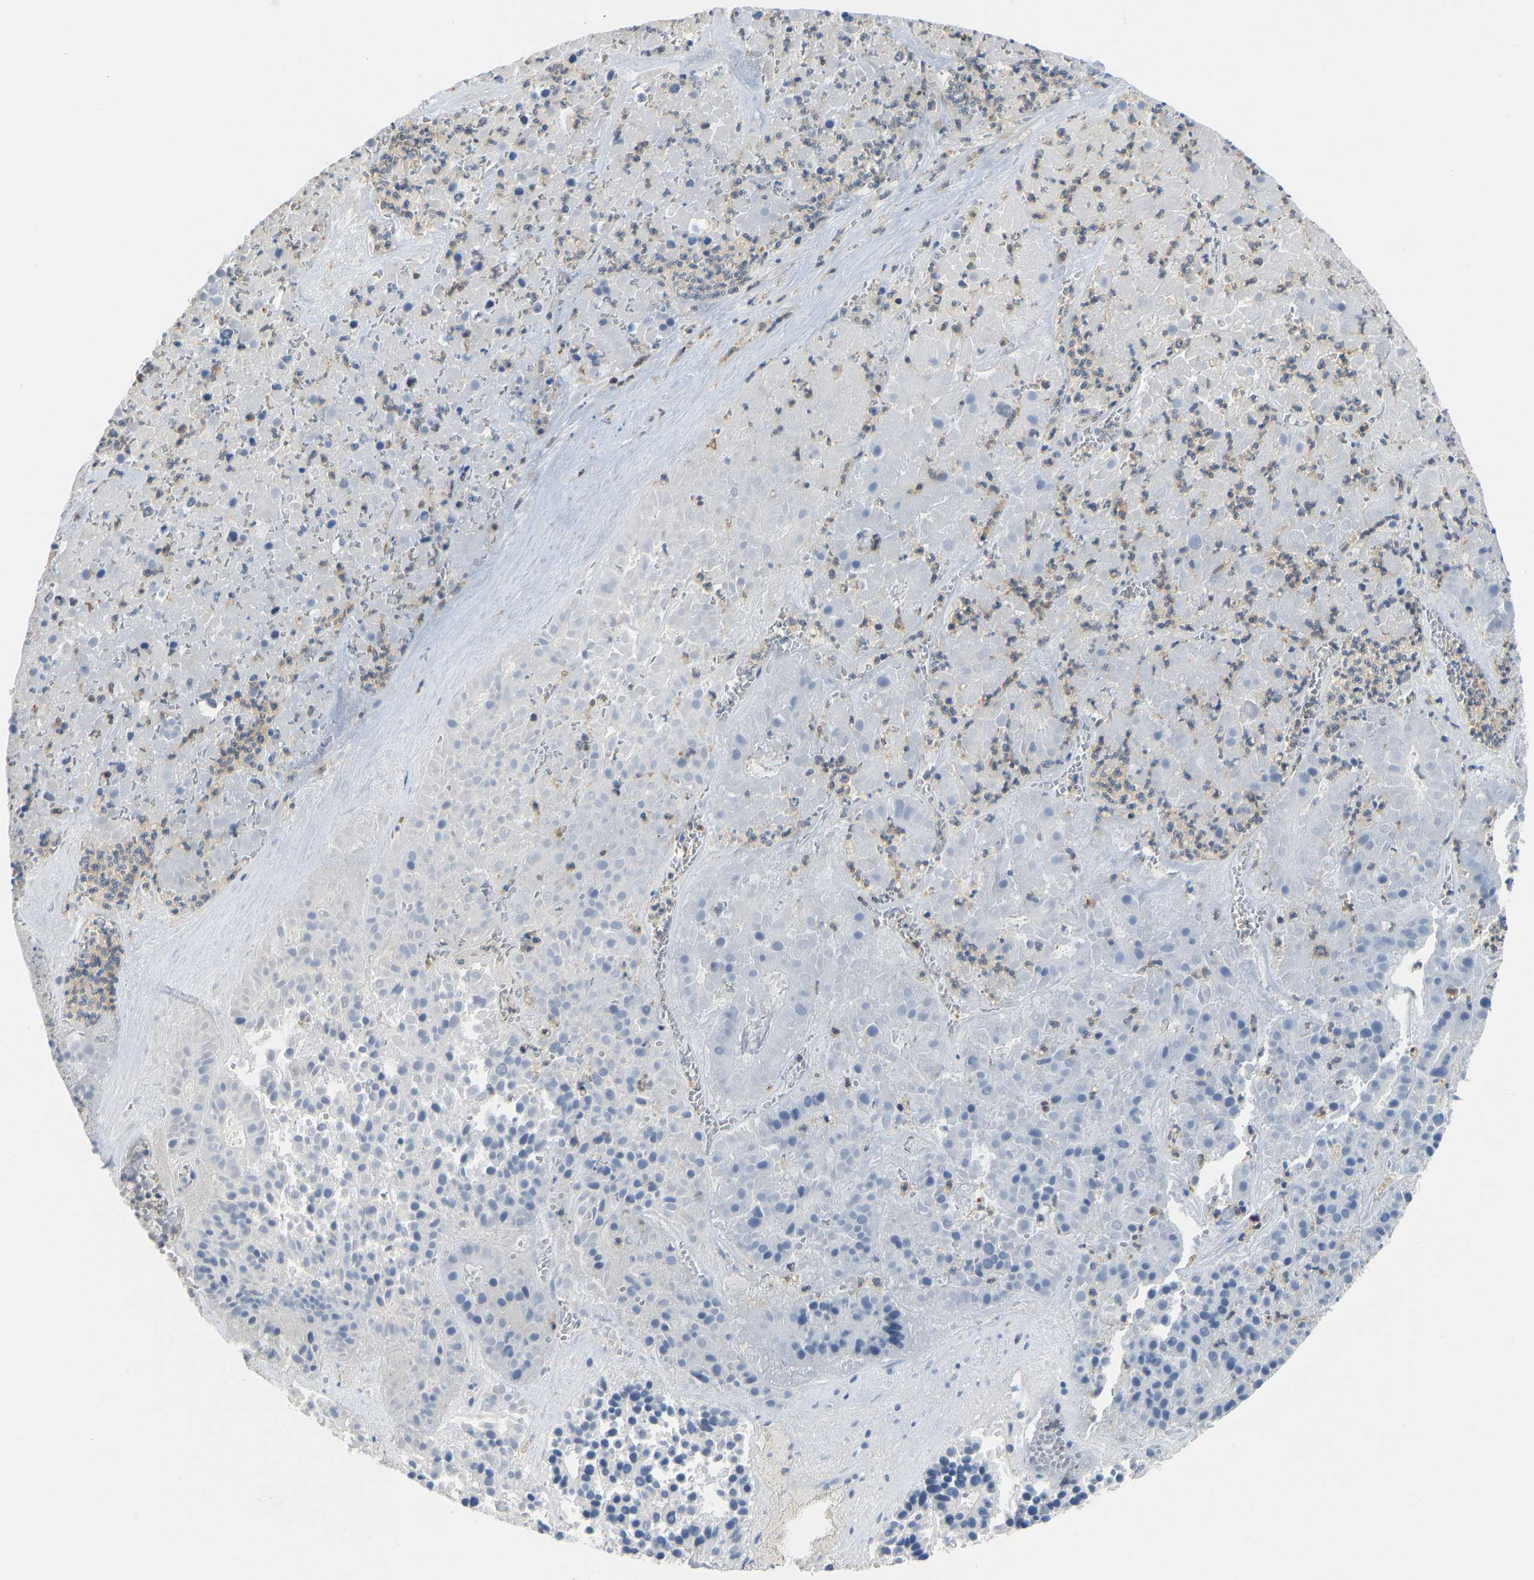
{"staining": {"intensity": "negative", "quantity": "none", "location": "none"}, "tissue": "pancreatic cancer", "cell_type": "Tumor cells", "image_type": "cancer", "snomed": [{"axis": "morphology", "description": "Adenocarcinoma, NOS"}, {"axis": "topography", "description": "Pancreas"}], "caption": "This is an immunohistochemistry (IHC) image of human pancreatic adenocarcinoma. There is no expression in tumor cells.", "gene": "TXNDC2", "patient": {"sex": "male", "age": 50}}